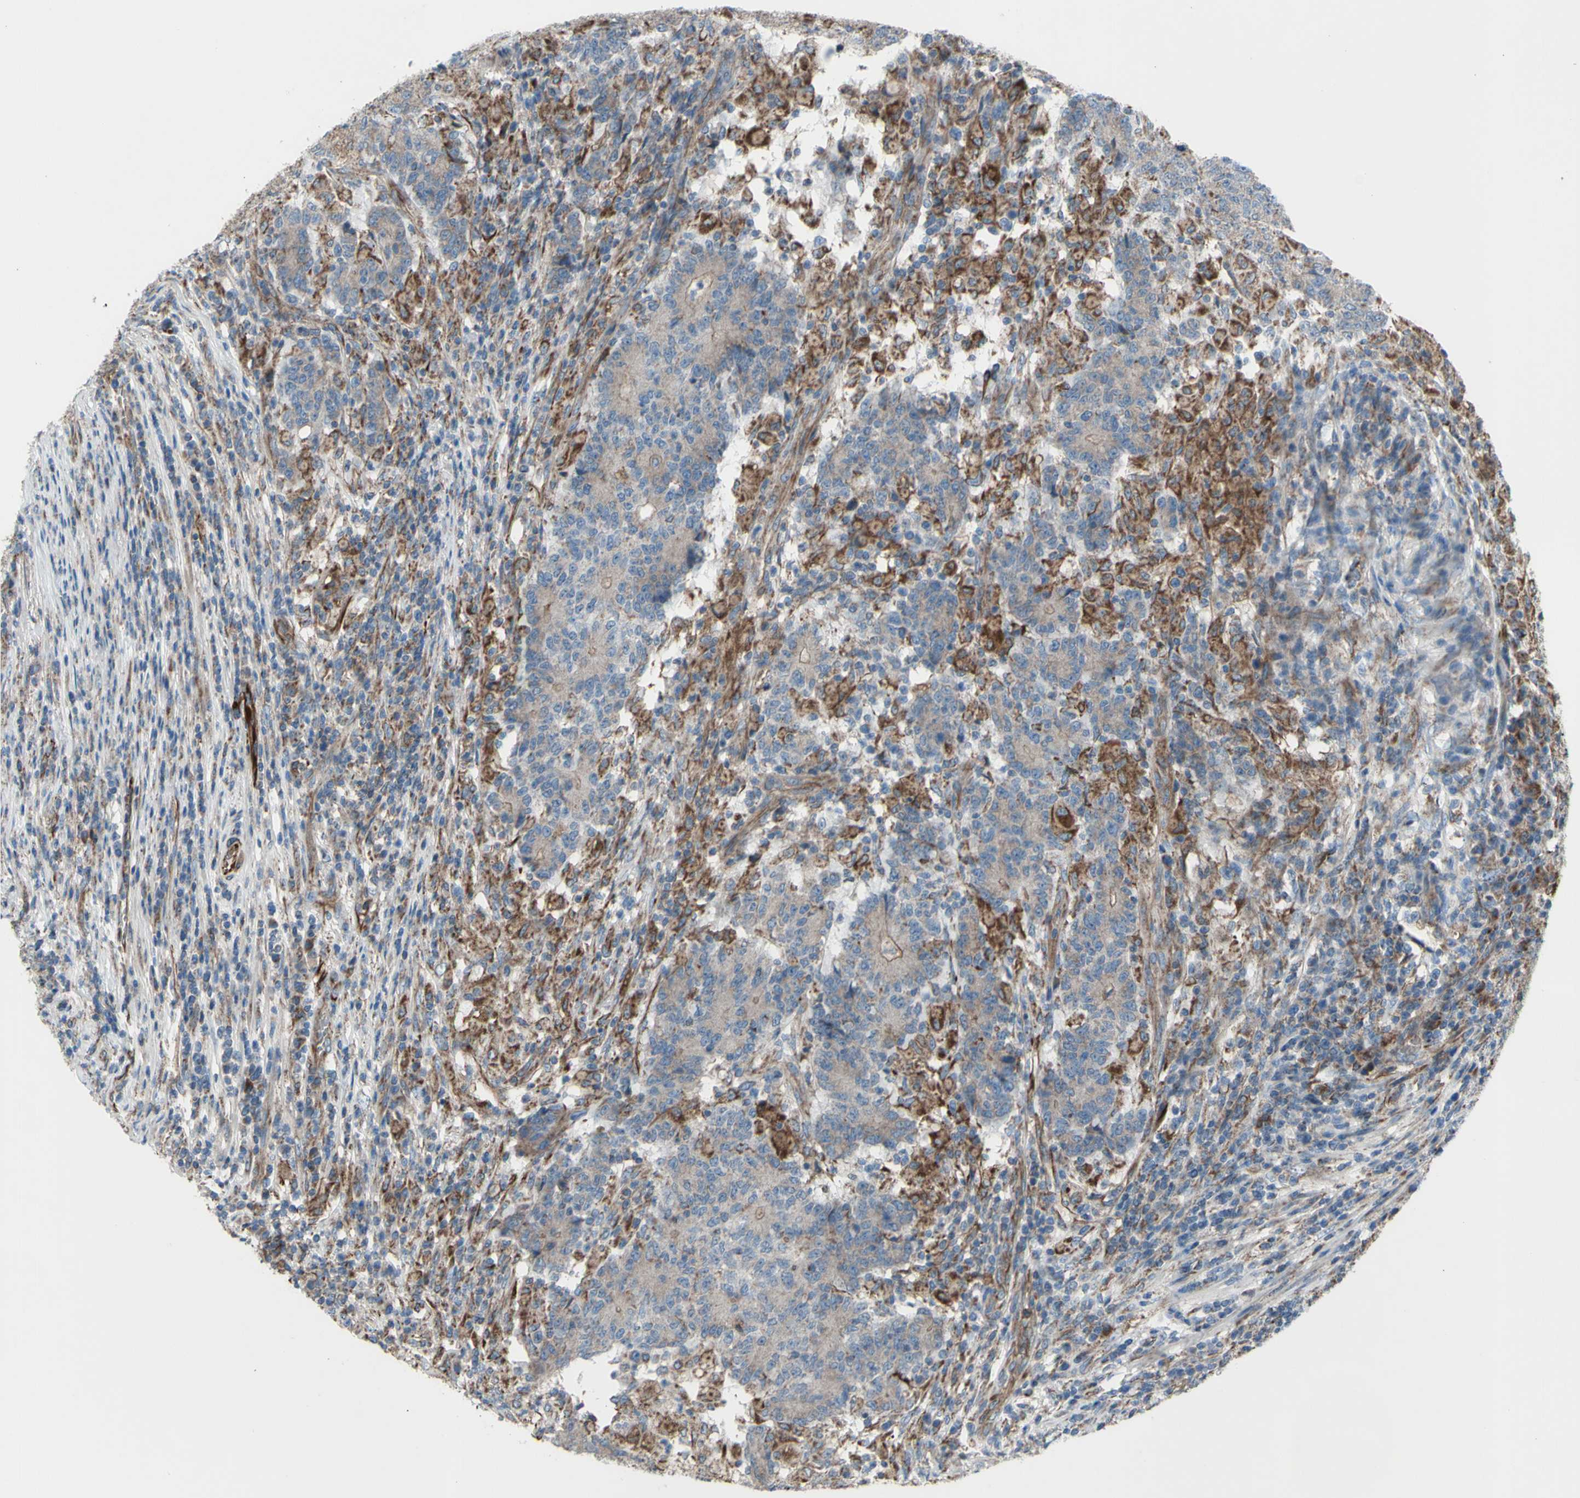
{"staining": {"intensity": "weak", "quantity": ">75%", "location": "cytoplasmic/membranous"}, "tissue": "colorectal cancer", "cell_type": "Tumor cells", "image_type": "cancer", "snomed": [{"axis": "morphology", "description": "Normal tissue, NOS"}, {"axis": "morphology", "description": "Adenocarcinoma, NOS"}, {"axis": "topography", "description": "Colon"}], "caption": "Protein expression analysis of human colorectal adenocarcinoma reveals weak cytoplasmic/membranous positivity in approximately >75% of tumor cells.", "gene": "EMC7", "patient": {"sex": "female", "age": 75}}